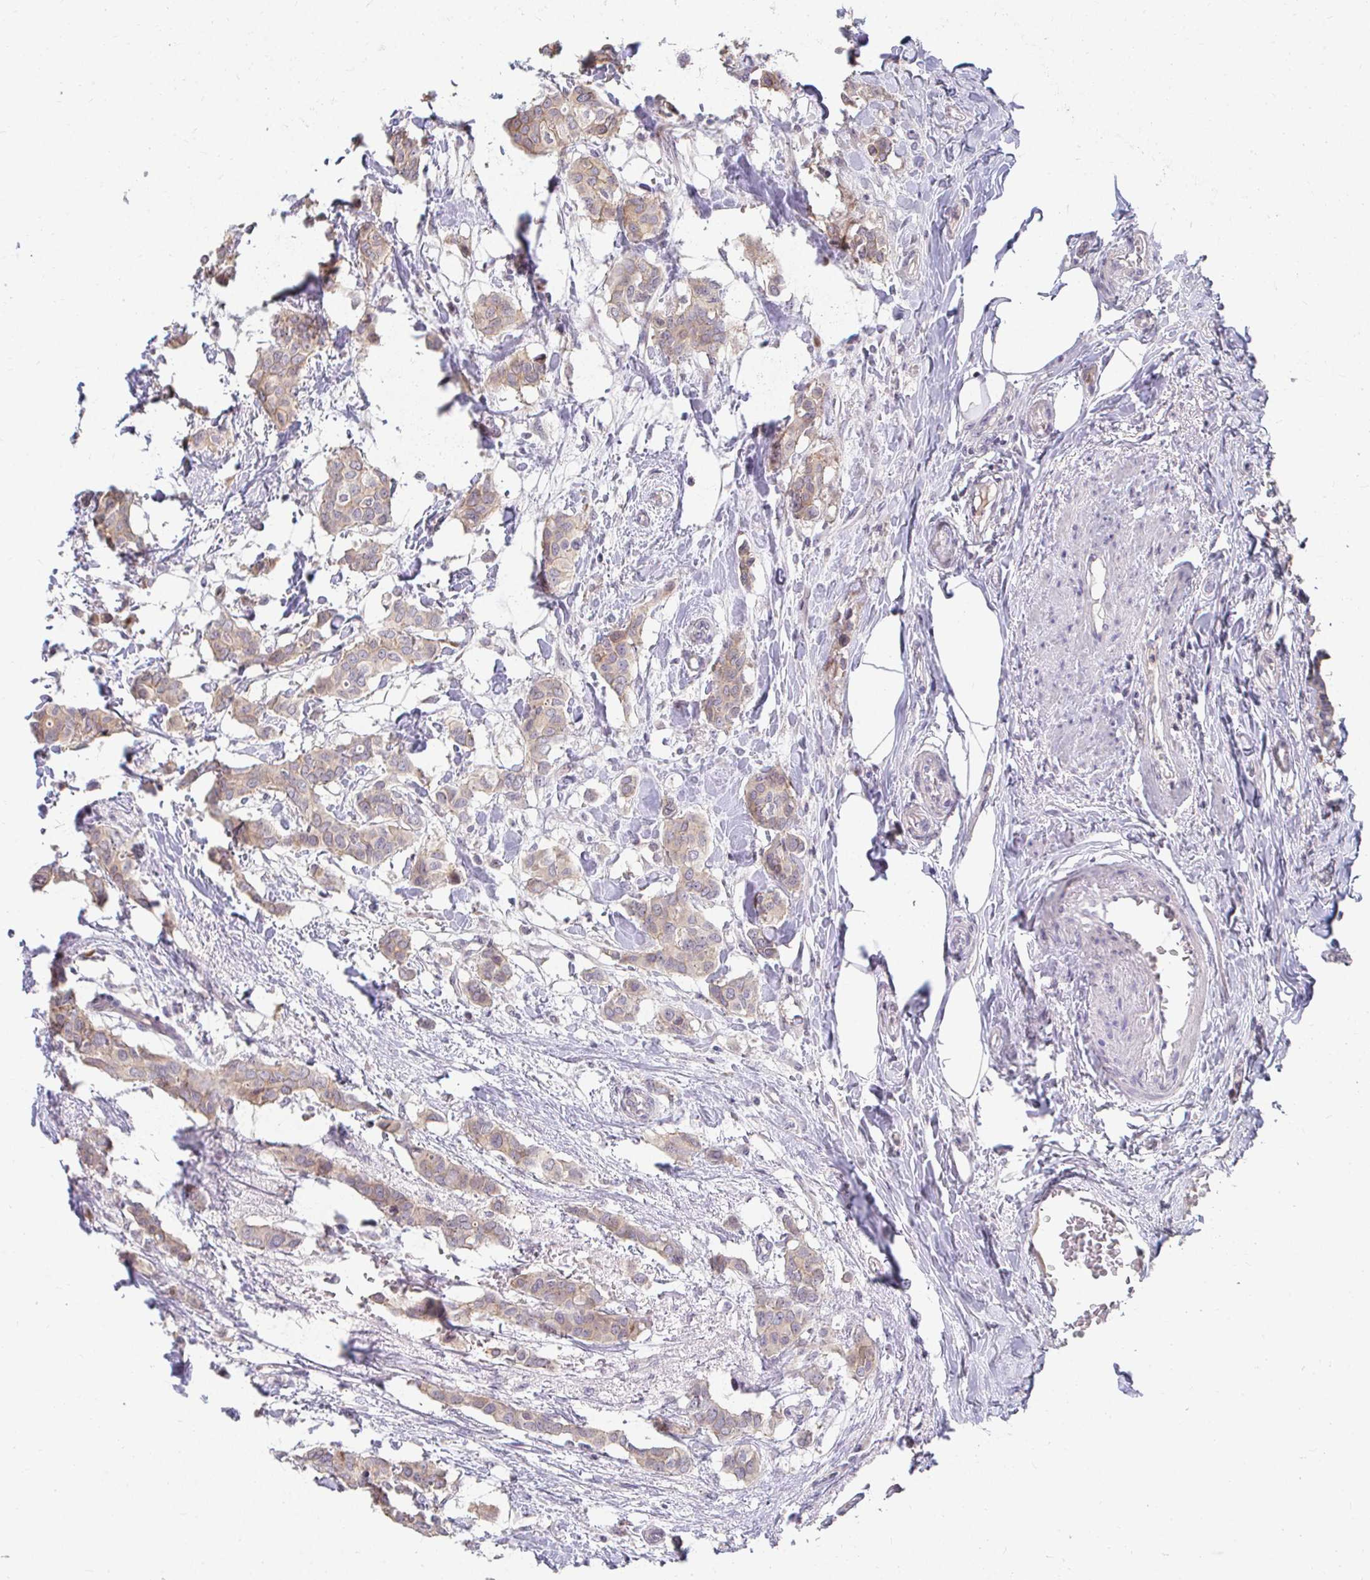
{"staining": {"intensity": "weak", "quantity": "<25%", "location": "cytoplasmic/membranous"}, "tissue": "breast cancer", "cell_type": "Tumor cells", "image_type": "cancer", "snomed": [{"axis": "morphology", "description": "Duct carcinoma"}, {"axis": "topography", "description": "Breast"}], "caption": "This is an immunohistochemistry histopathology image of breast infiltrating ductal carcinoma. There is no positivity in tumor cells.", "gene": "ANK3", "patient": {"sex": "female", "age": 62}}